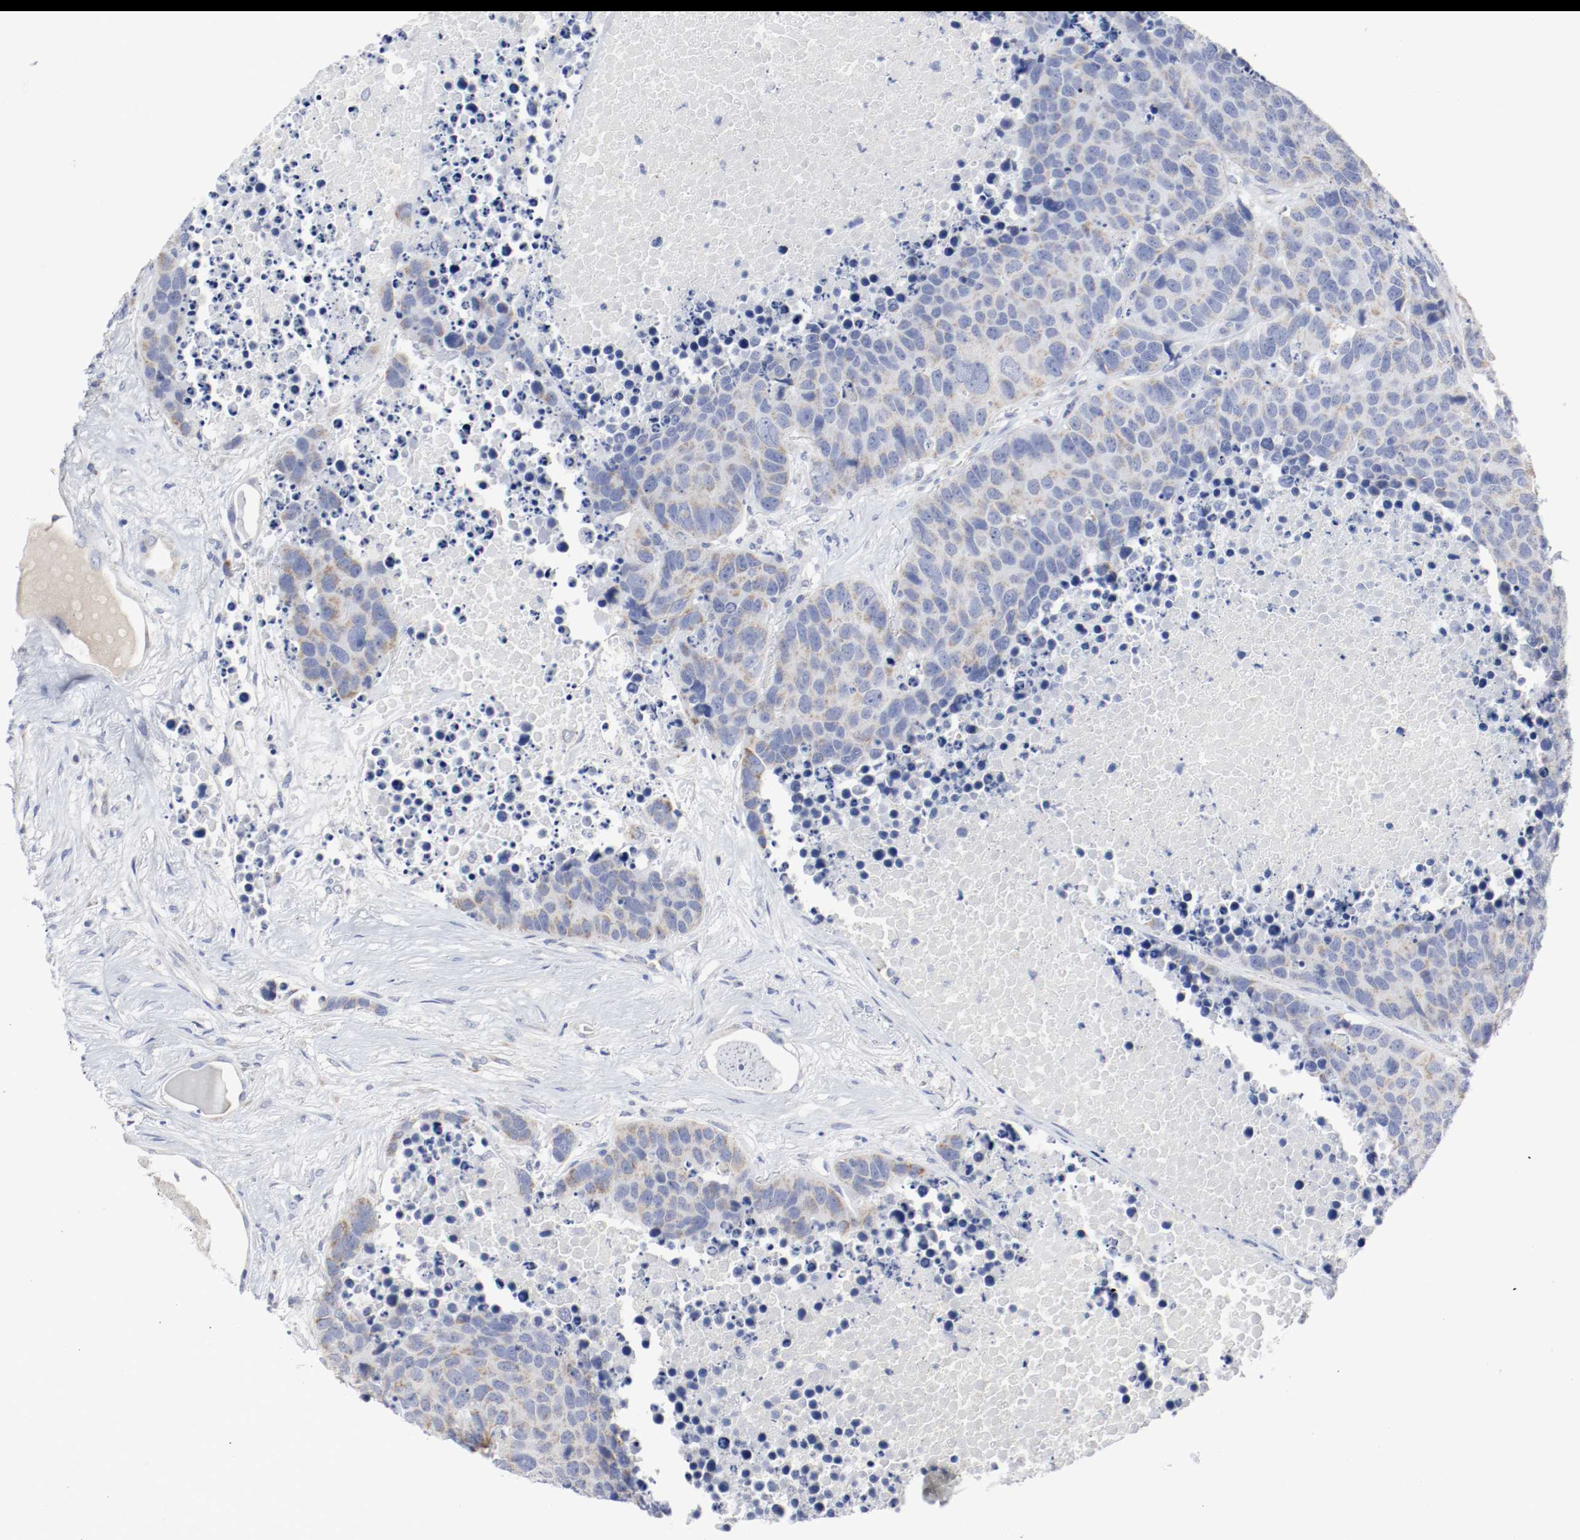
{"staining": {"intensity": "weak", "quantity": "25%-75%", "location": "cytoplasmic/membranous"}, "tissue": "carcinoid", "cell_type": "Tumor cells", "image_type": "cancer", "snomed": [{"axis": "morphology", "description": "Carcinoid, malignant, NOS"}, {"axis": "topography", "description": "Lung"}], "caption": "There is low levels of weak cytoplasmic/membranous expression in tumor cells of carcinoid, as demonstrated by immunohistochemical staining (brown color).", "gene": "AFG3L2", "patient": {"sex": "male", "age": 60}}